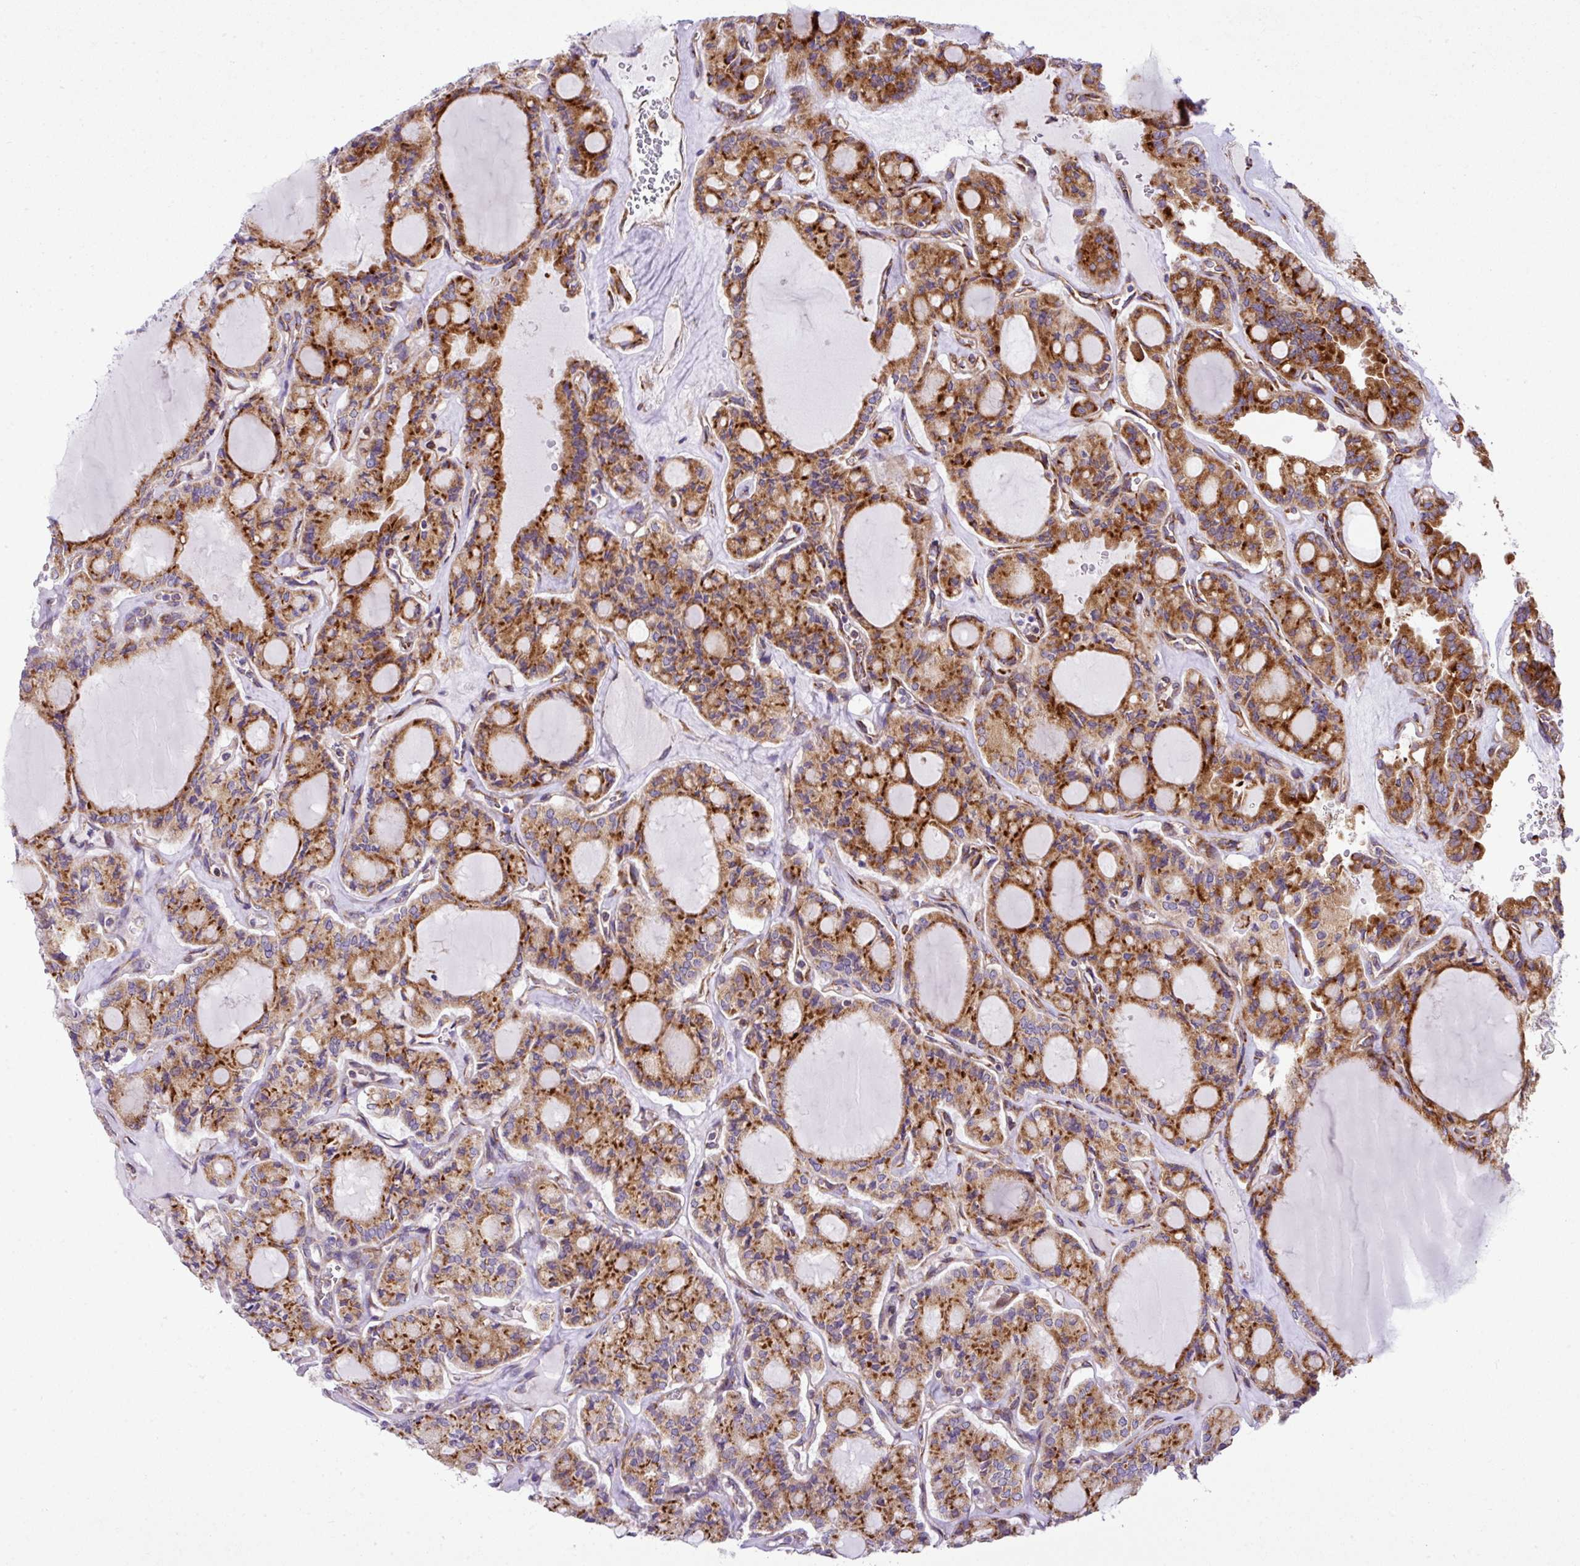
{"staining": {"intensity": "strong", "quantity": ">75%", "location": "cytoplasmic/membranous"}, "tissue": "thyroid cancer", "cell_type": "Tumor cells", "image_type": "cancer", "snomed": [{"axis": "morphology", "description": "Papillary adenocarcinoma, NOS"}, {"axis": "topography", "description": "Thyroid gland"}], "caption": "IHC histopathology image of neoplastic tissue: human thyroid papillary adenocarcinoma stained using IHC demonstrates high levels of strong protein expression localized specifically in the cytoplasmic/membranous of tumor cells, appearing as a cytoplasmic/membranous brown color.", "gene": "CFAP97", "patient": {"sex": "male", "age": 87}}